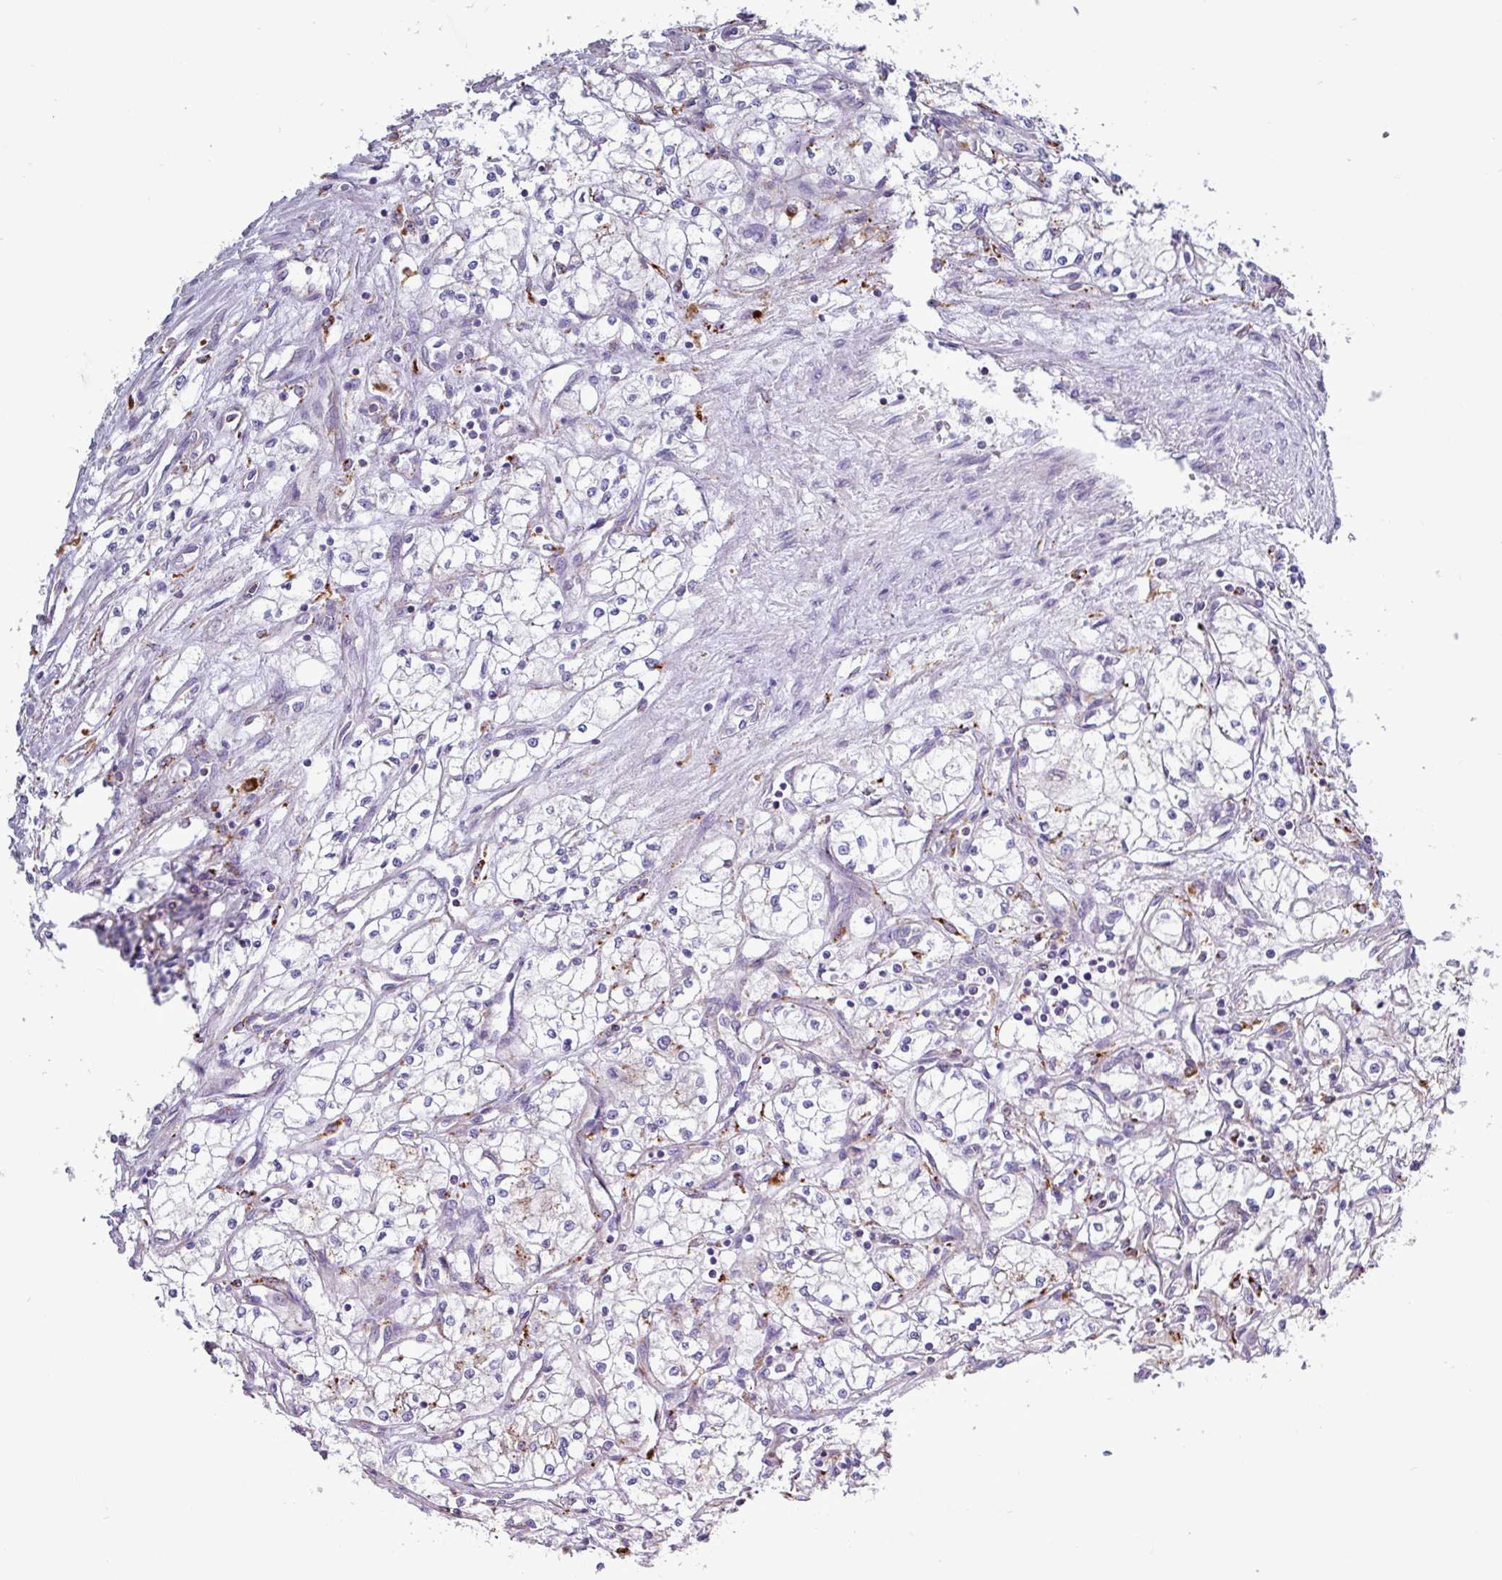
{"staining": {"intensity": "weak", "quantity": "<25%", "location": "cytoplasmic/membranous"}, "tissue": "renal cancer", "cell_type": "Tumor cells", "image_type": "cancer", "snomed": [{"axis": "morphology", "description": "Adenocarcinoma, NOS"}, {"axis": "topography", "description": "Kidney"}], "caption": "Tumor cells are negative for brown protein staining in renal cancer.", "gene": "AMIGO2", "patient": {"sex": "male", "age": 59}}